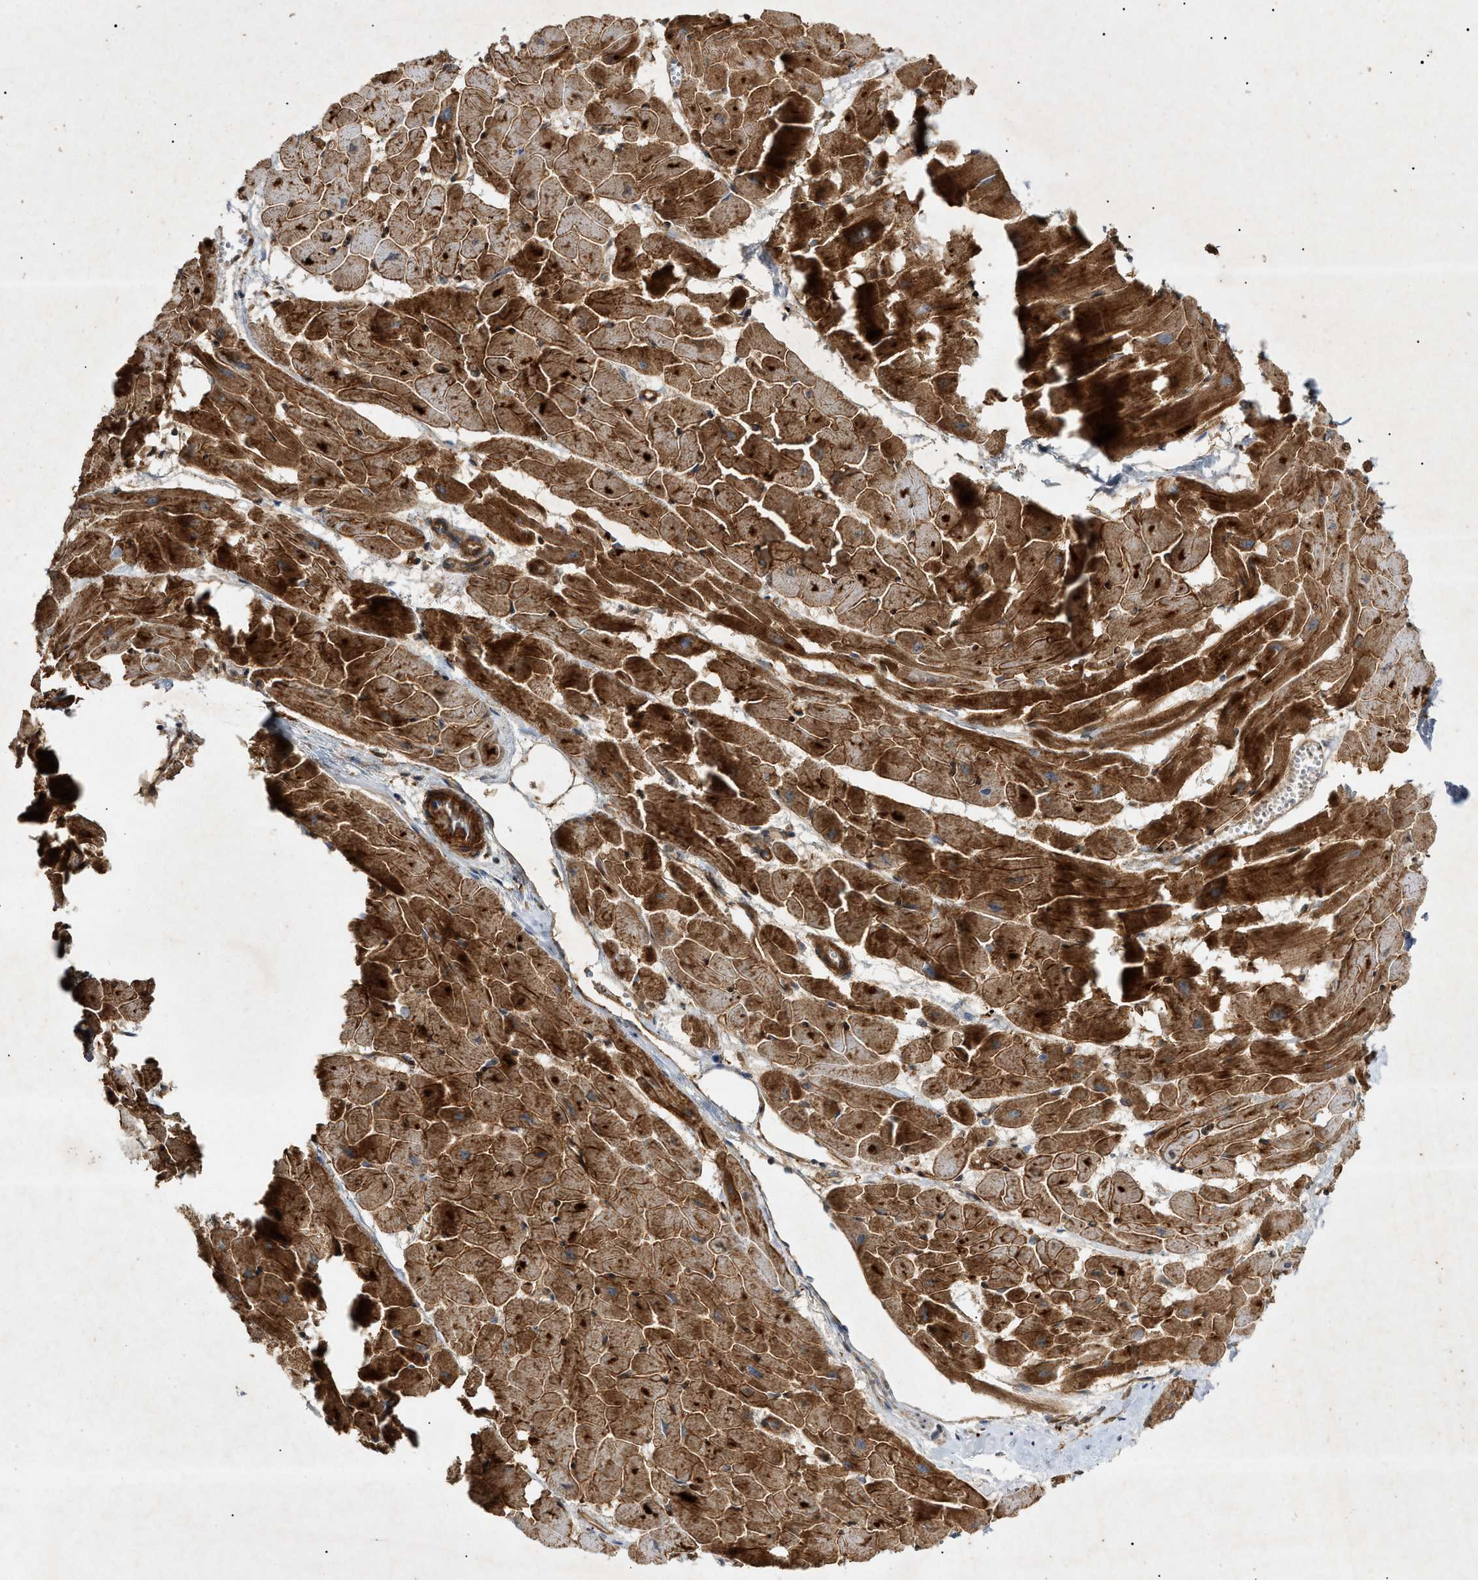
{"staining": {"intensity": "strong", "quantity": ">75%", "location": "cytoplasmic/membranous"}, "tissue": "heart muscle", "cell_type": "Cardiomyocytes", "image_type": "normal", "snomed": [{"axis": "morphology", "description": "Normal tissue, NOS"}, {"axis": "topography", "description": "Heart"}], "caption": "Immunohistochemical staining of normal human heart muscle reveals >75% levels of strong cytoplasmic/membranous protein staining in approximately >75% of cardiomyocytes.", "gene": "MTCH1", "patient": {"sex": "female", "age": 19}}